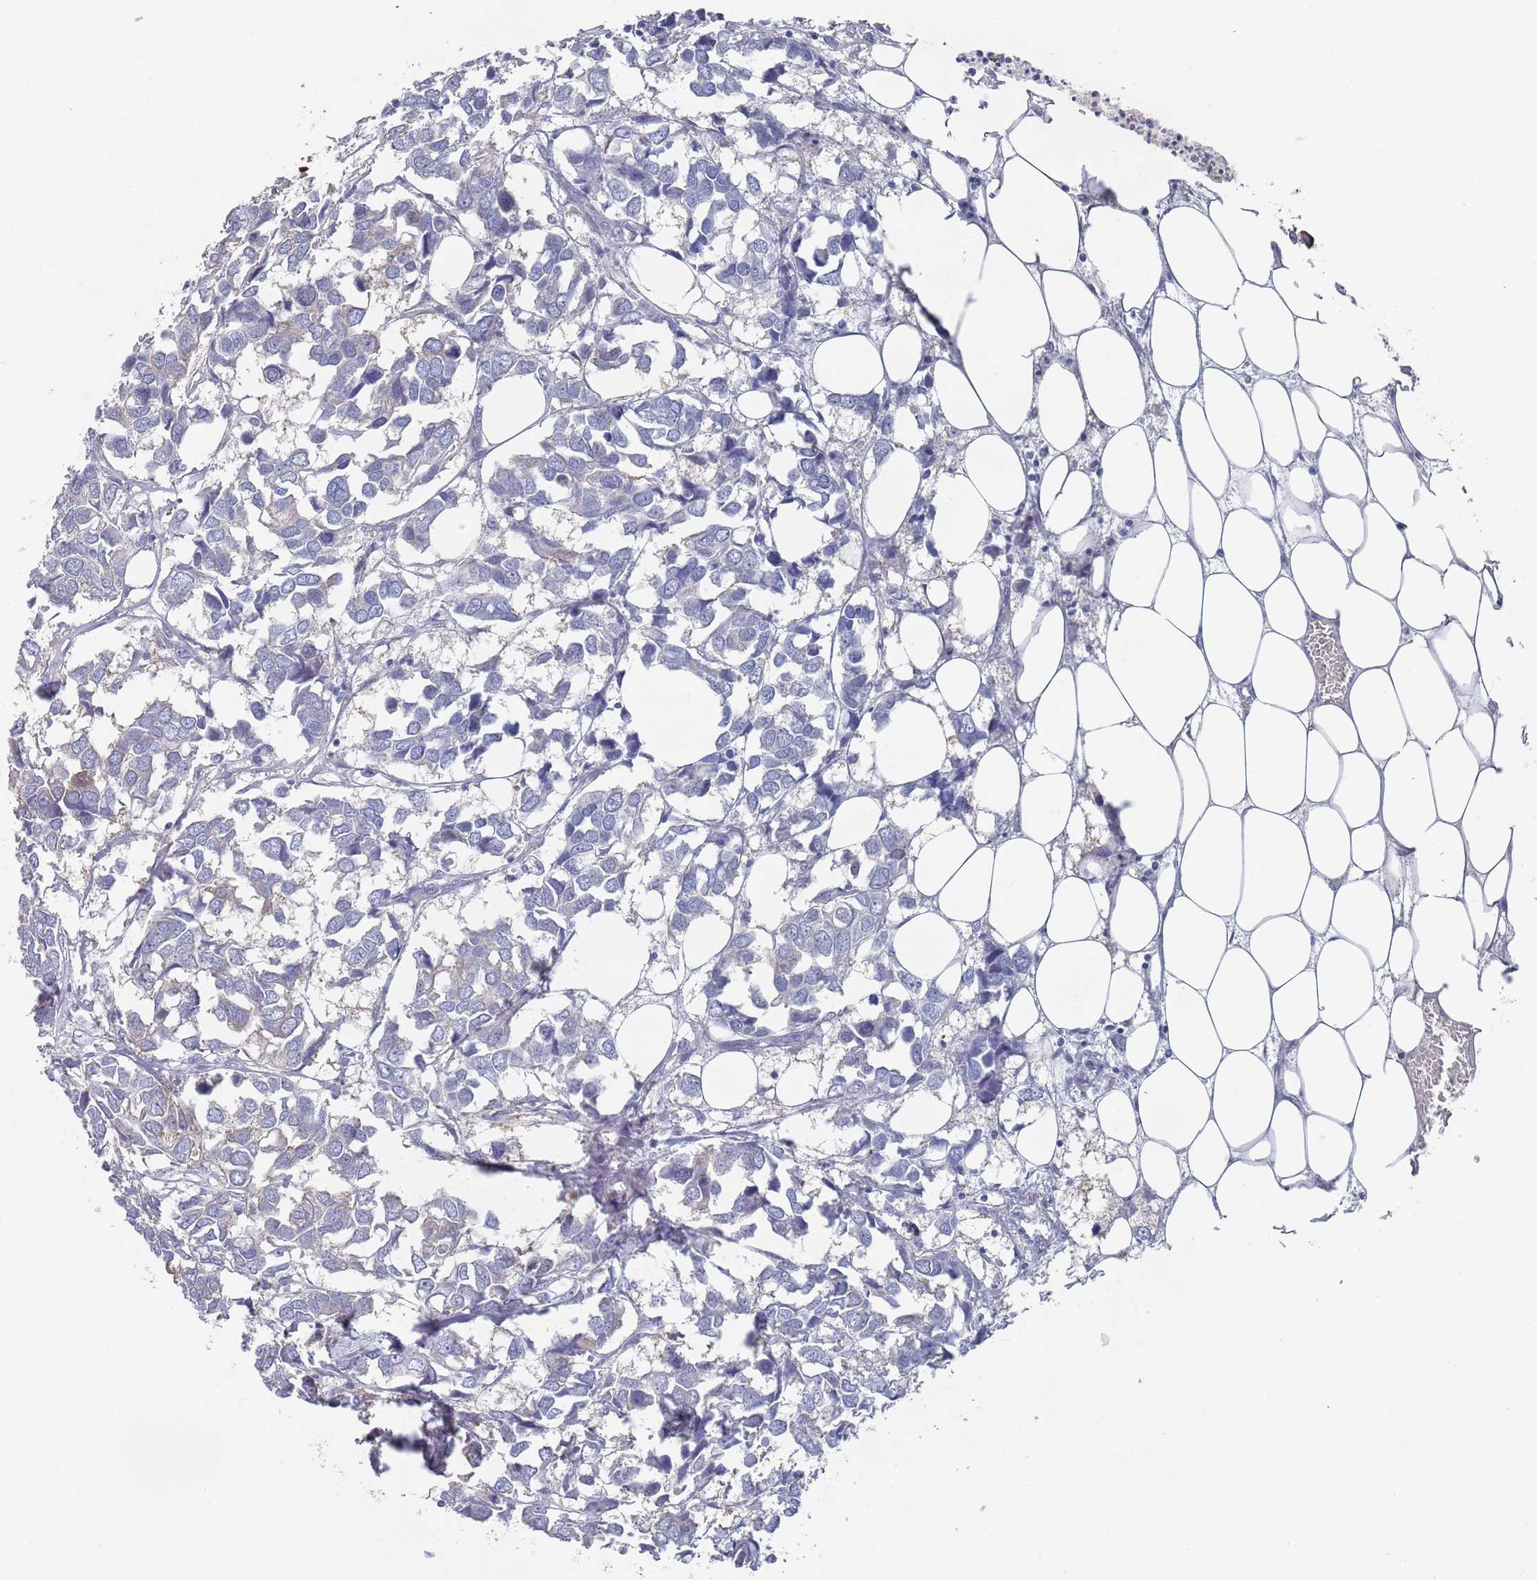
{"staining": {"intensity": "negative", "quantity": "none", "location": "none"}, "tissue": "breast cancer", "cell_type": "Tumor cells", "image_type": "cancer", "snomed": [{"axis": "morphology", "description": "Duct carcinoma"}, {"axis": "topography", "description": "Breast"}], "caption": "Tumor cells show no significant protein expression in breast cancer (invasive ductal carcinoma). (DAB (3,3'-diaminobenzidine) immunohistochemistry visualized using brightfield microscopy, high magnification).", "gene": "TMCO3", "patient": {"sex": "female", "age": 83}}